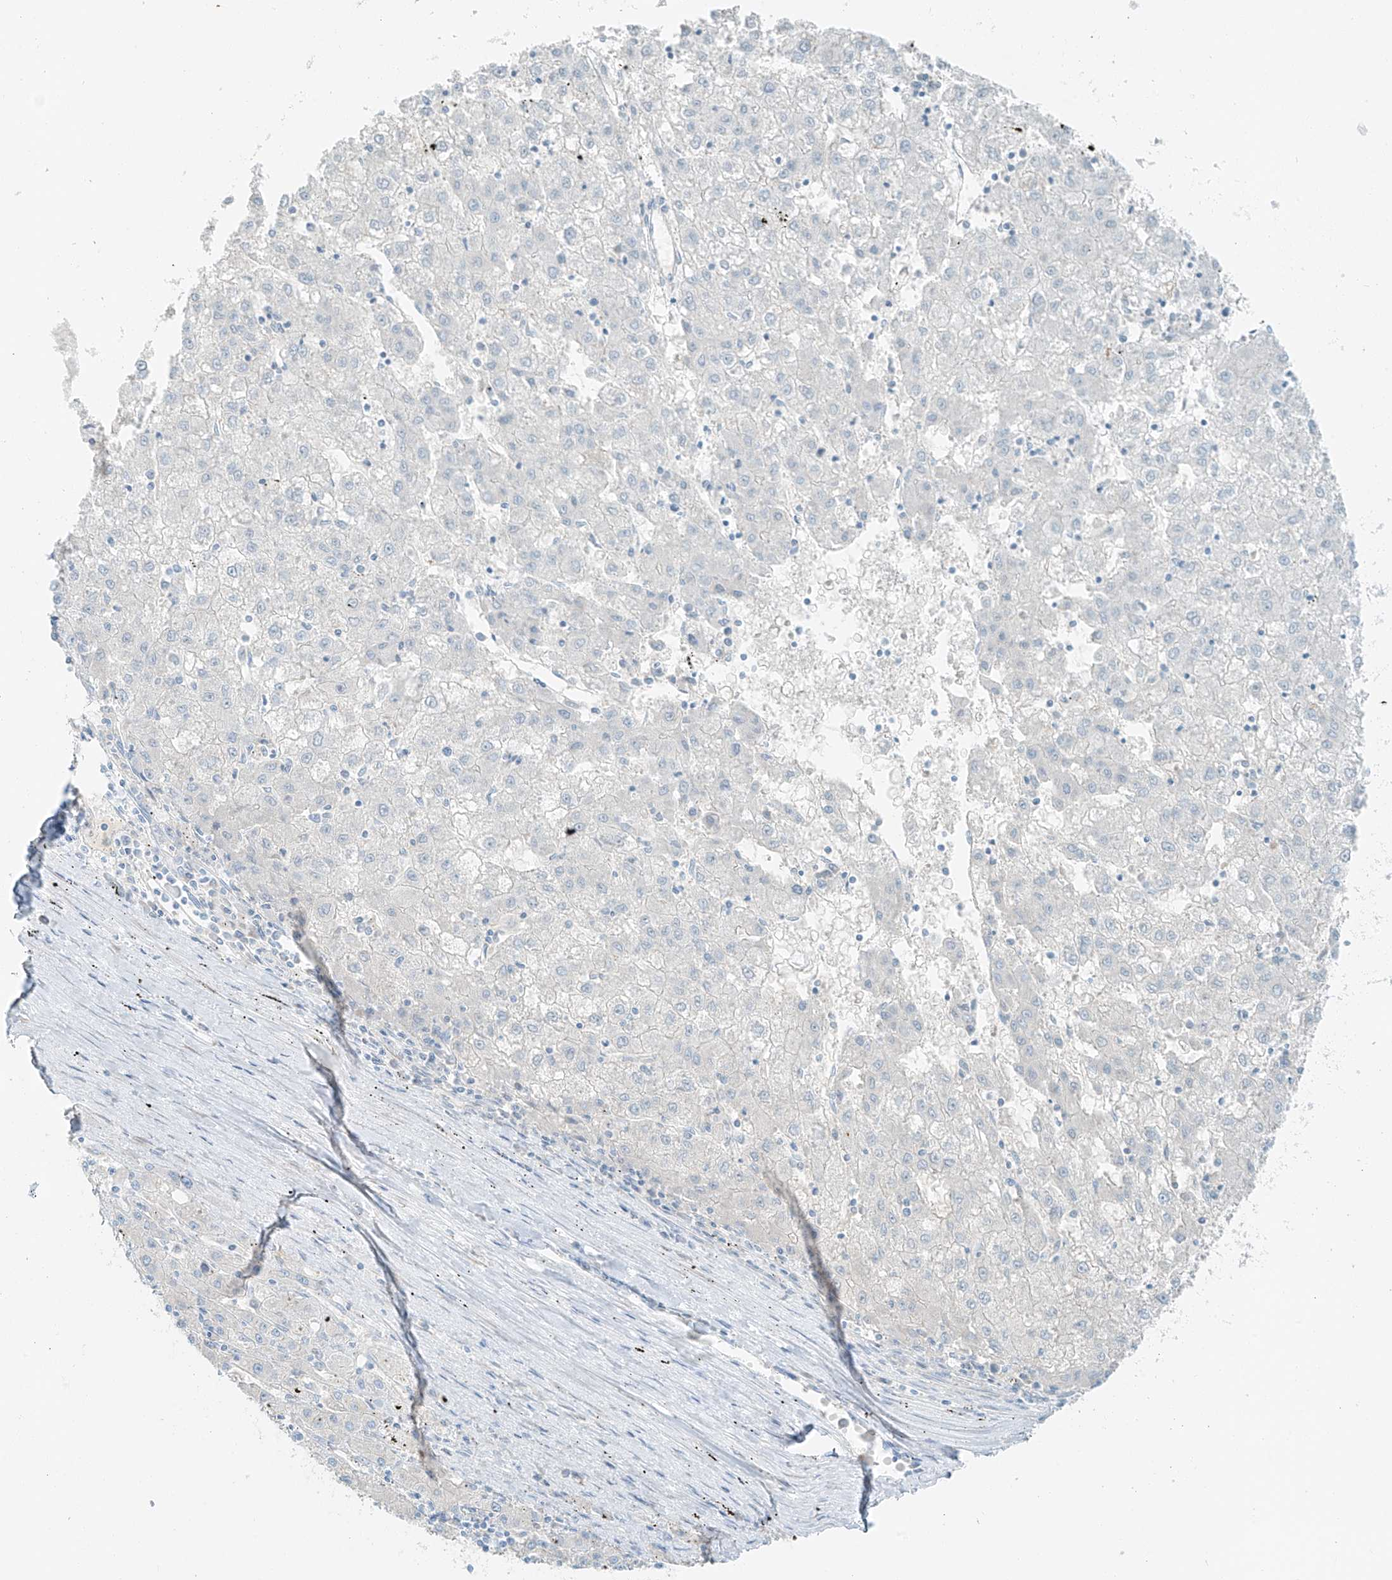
{"staining": {"intensity": "negative", "quantity": "none", "location": "none"}, "tissue": "liver cancer", "cell_type": "Tumor cells", "image_type": "cancer", "snomed": [{"axis": "morphology", "description": "Carcinoma, Hepatocellular, NOS"}, {"axis": "topography", "description": "Liver"}], "caption": "A high-resolution image shows immunohistochemistry (IHC) staining of liver cancer (hepatocellular carcinoma), which shows no significant staining in tumor cells.", "gene": "FSTL1", "patient": {"sex": "male", "age": 72}}